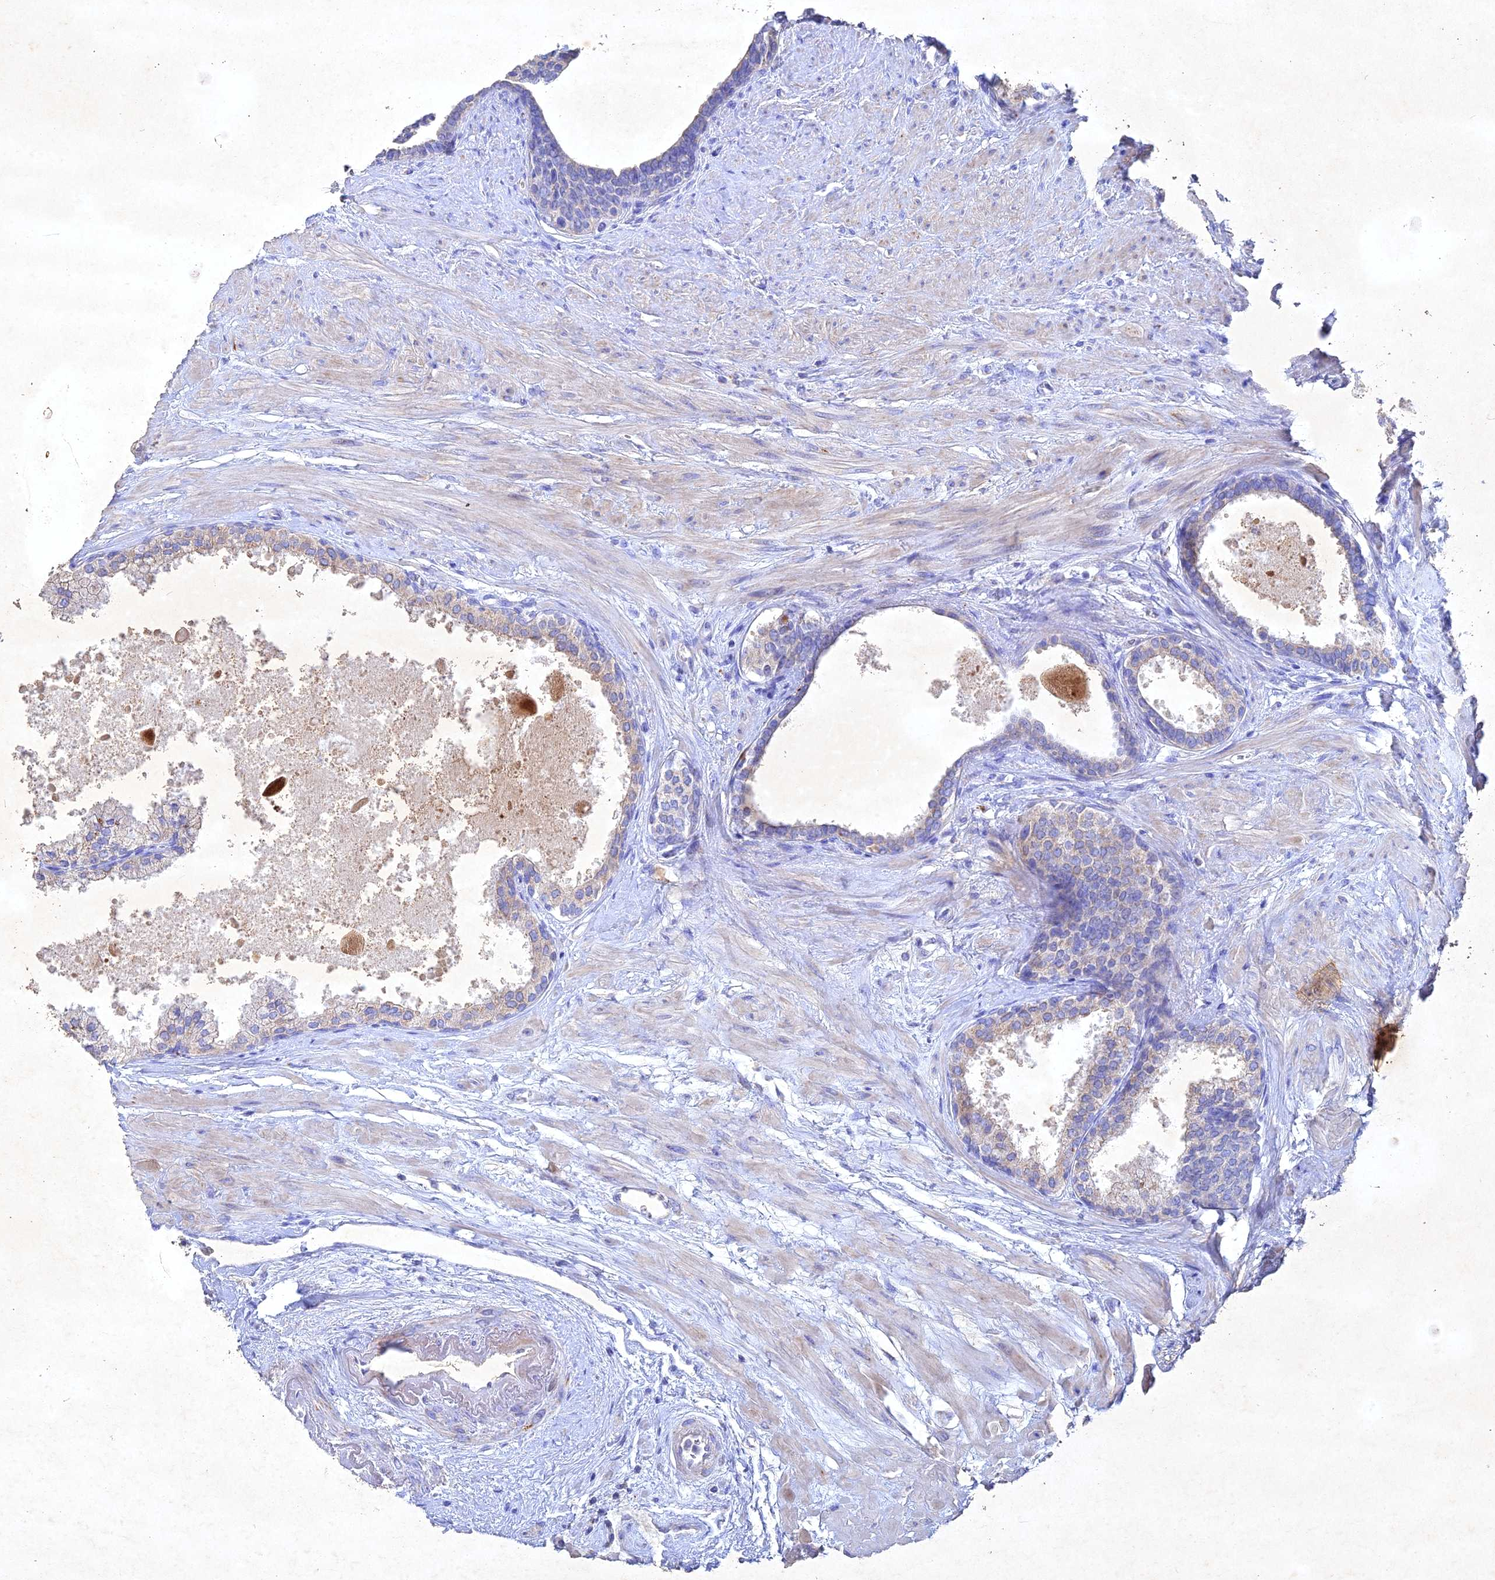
{"staining": {"intensity": "weak", "quantity": "25%-75%", "location": "cytoplasmic/membranous"}, "tissue": "prostate", "cell_type": "Glandular cells", "image_type": "normal", "snomed": [{"axis": "morphology", "description": "Normal tissue, NOS"}, {"axis": "topography", "description": "Prostate"}], "caption": "Immunohistochemistry (IHC) of unremarkable human prostate shows low levels of weak cytoplasmic/membranous expression in about 25%-75% of glandular cells. (DAB (3,3'-diaminobenzidine) = brown stain, brightfield microscopy at high magnification).", "gene": "NDUFV1", "patient": {"sex": "male", "age": 57}}